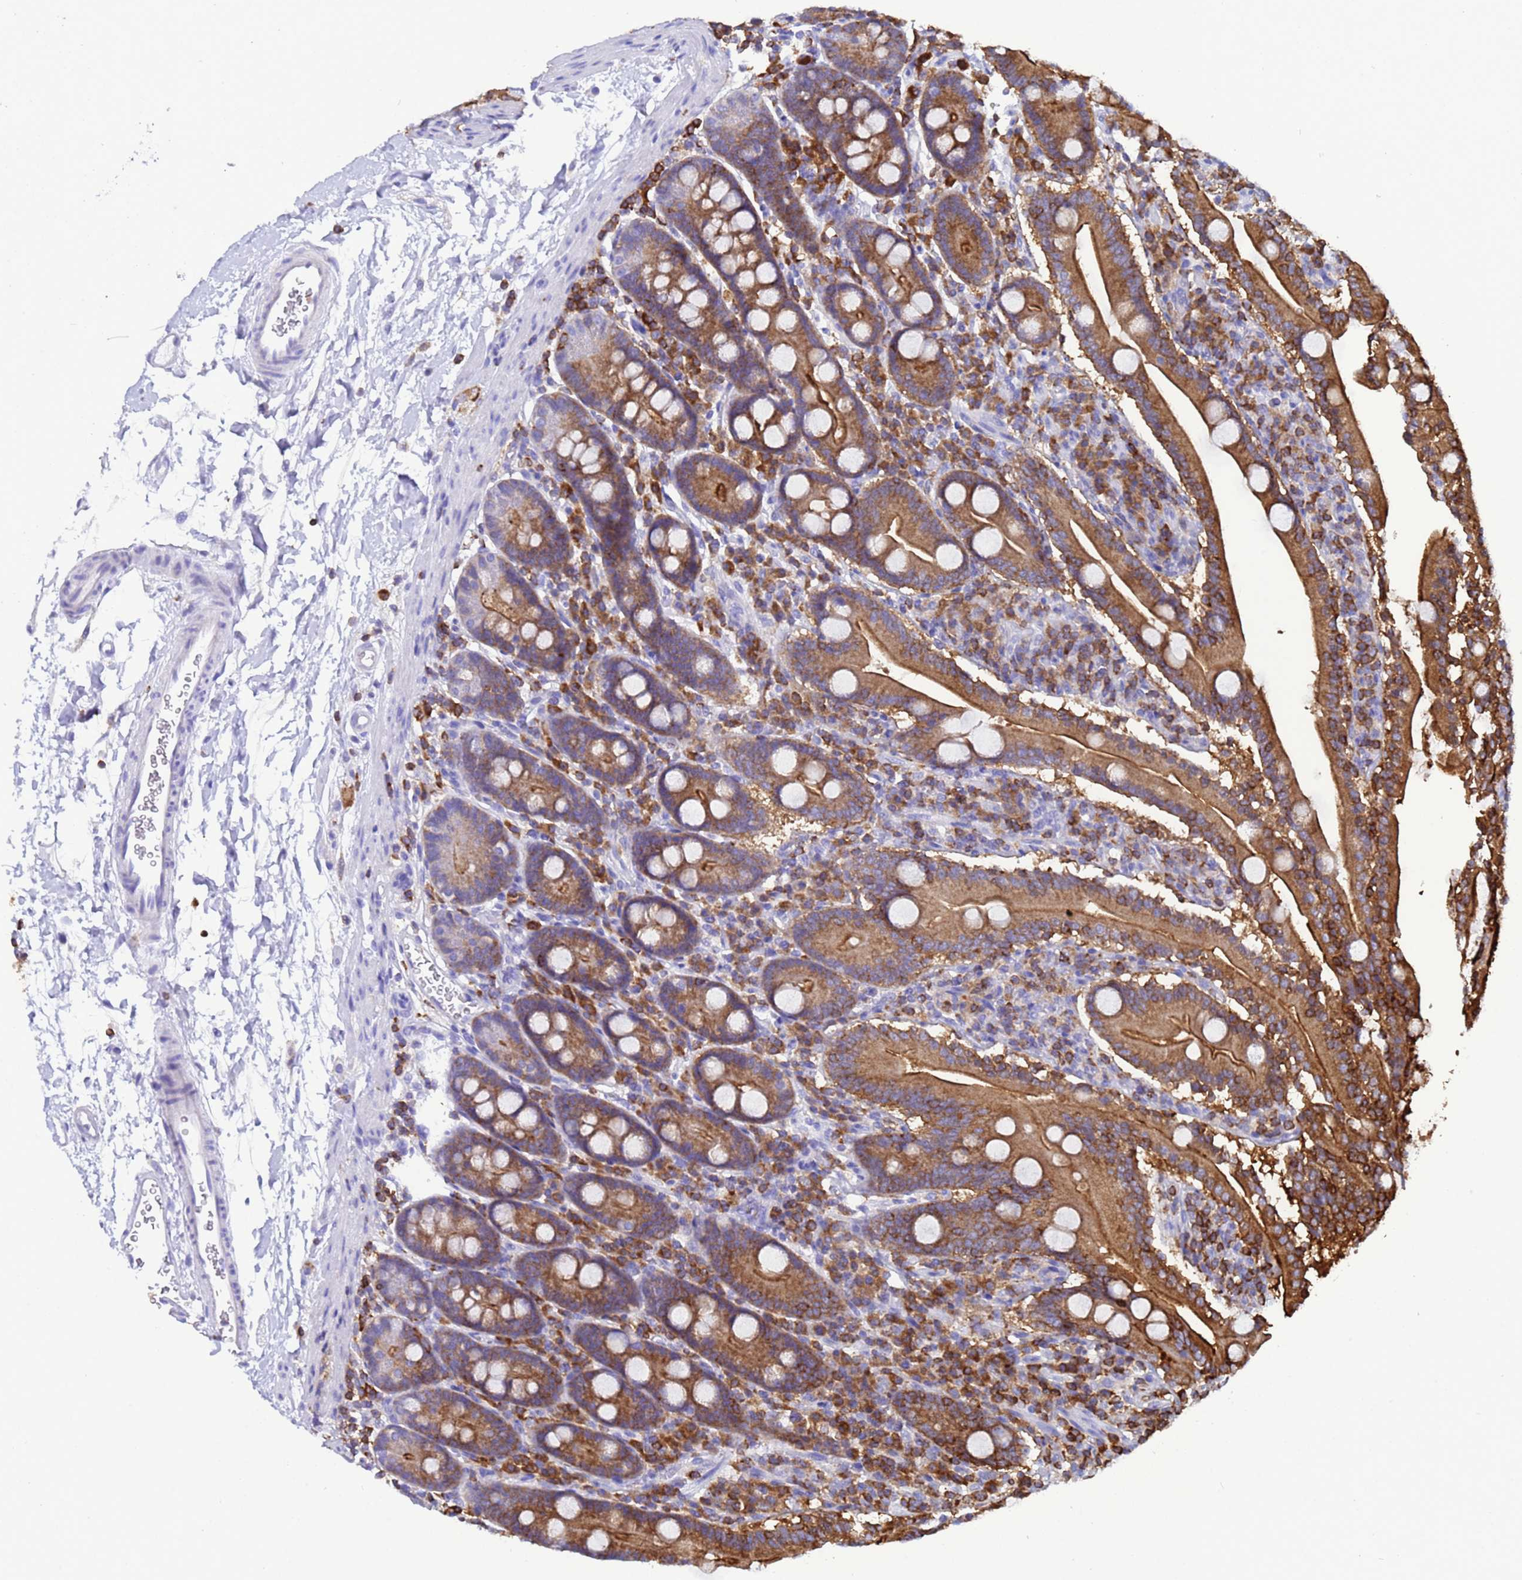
{"staining": {"intensity": "moderate", "quantity": ">75%", "location": "cytoplasmic/membranous"}, "tissue": "duodenum", "cell_type": "Glandular cells", "image_type": "normal", "snomed": [{"axis": "morphology", "description": "Normal tissue, NOS"}, {"axis": "topography", "description": "Duodenum"}], "caption": "The immunohistochemical stain shows moderate cytoplasmic/membranous expression in glandular cells of normal duodenum. (DAB (3,3'-diaminobenzidine) IHC, brown staining for protein, blue staining for nuclei).", "gene": "EZR", "patient": {"sex": "male", "age": 35}}